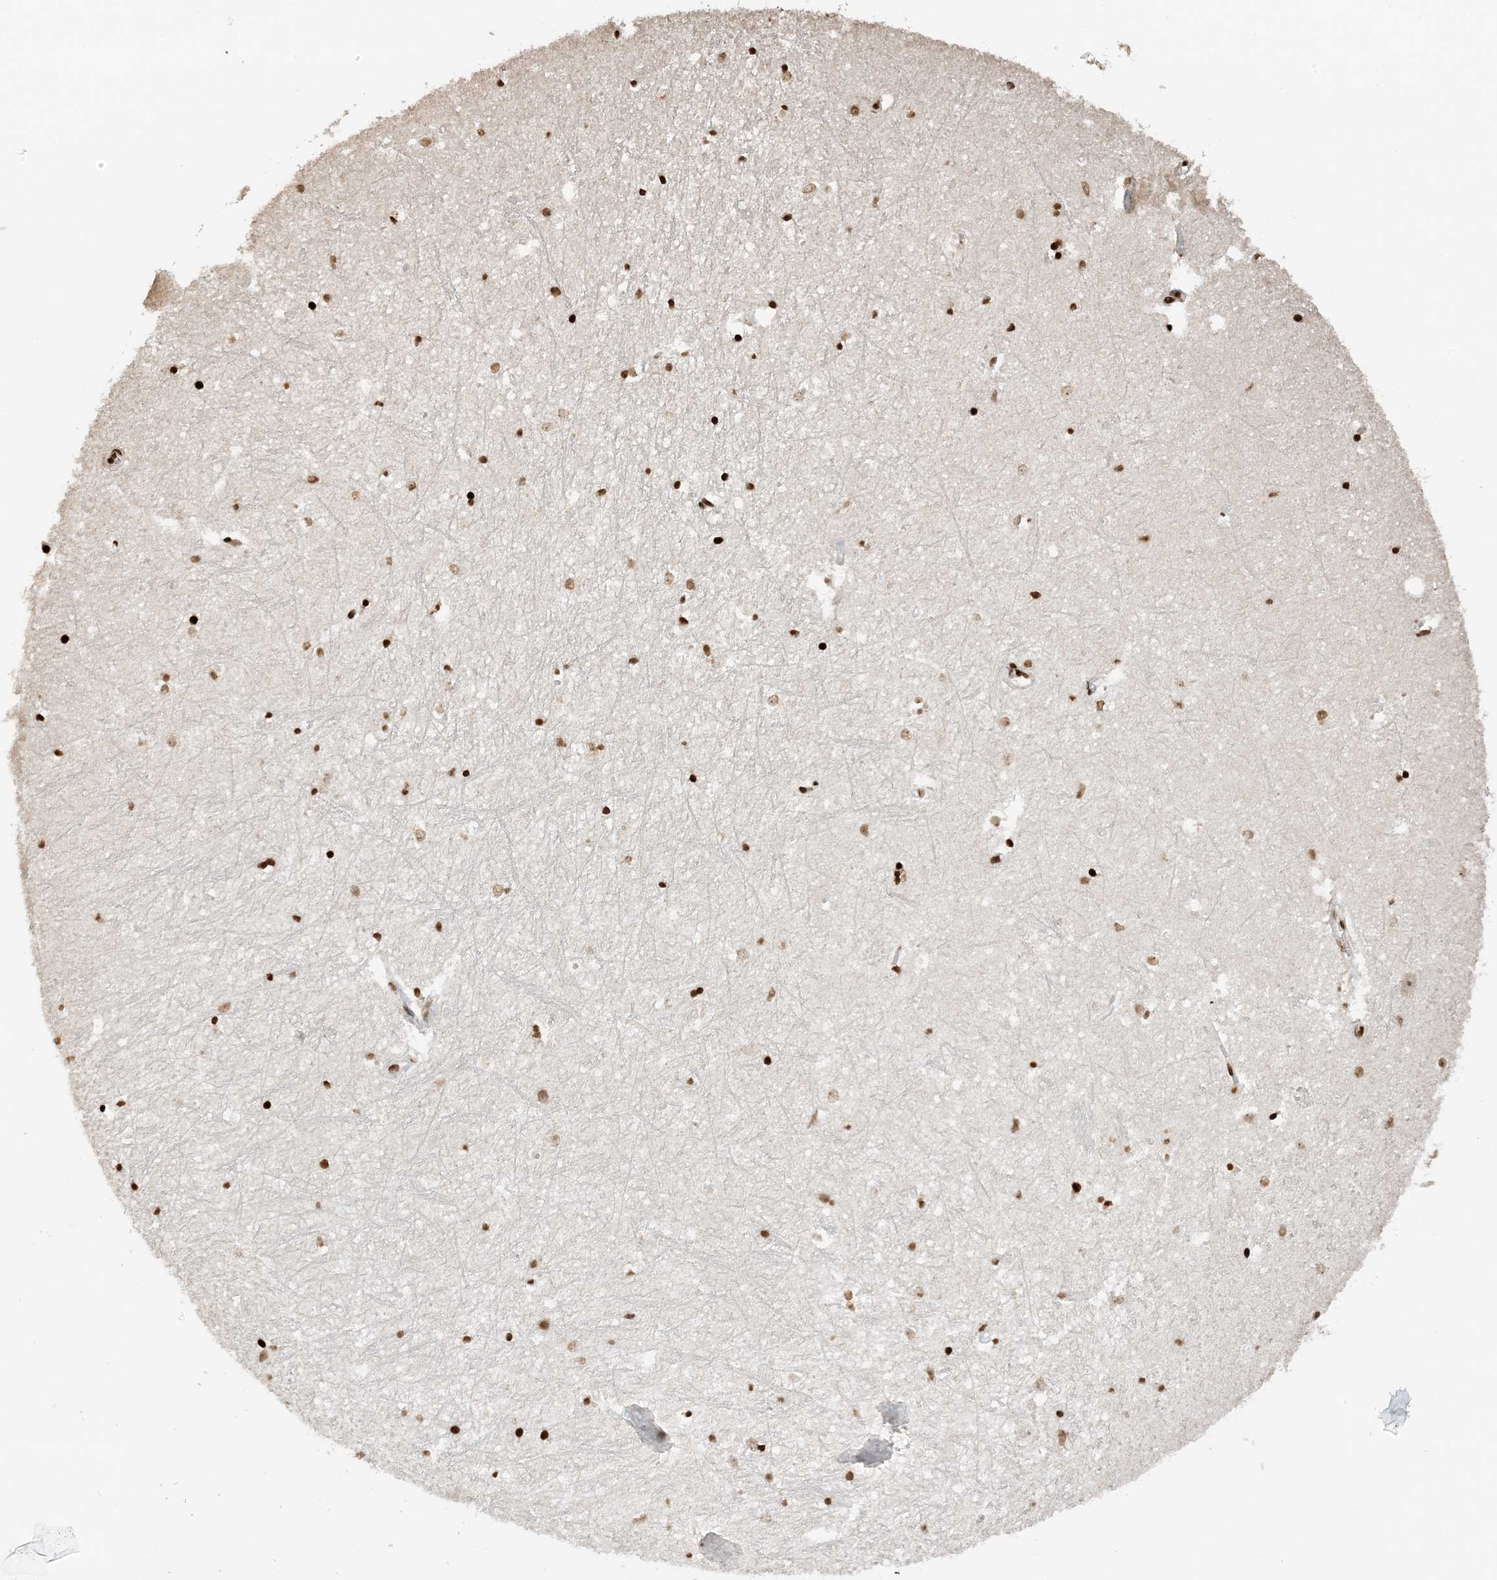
{"staining": {"intensity": "strong", "quantity": ">75%", "location": "nuclear"}, "tissue": "hippocampus", "cell_type": "Glial cells", "image_type": "normal", "snomed": [{"axis": "morphology", "description": "Normal tissue, NOS"}, {"axis": "topography", "description": "Hippocampus"}], "caption": "A histopathology image showing strong nuclear expression in approximately >75% of glial cells in normal hippocampus, as visualized by brown immunohistochemical staining.", "gene": "H3", "patient": {"sex": "female", "age": 64}}